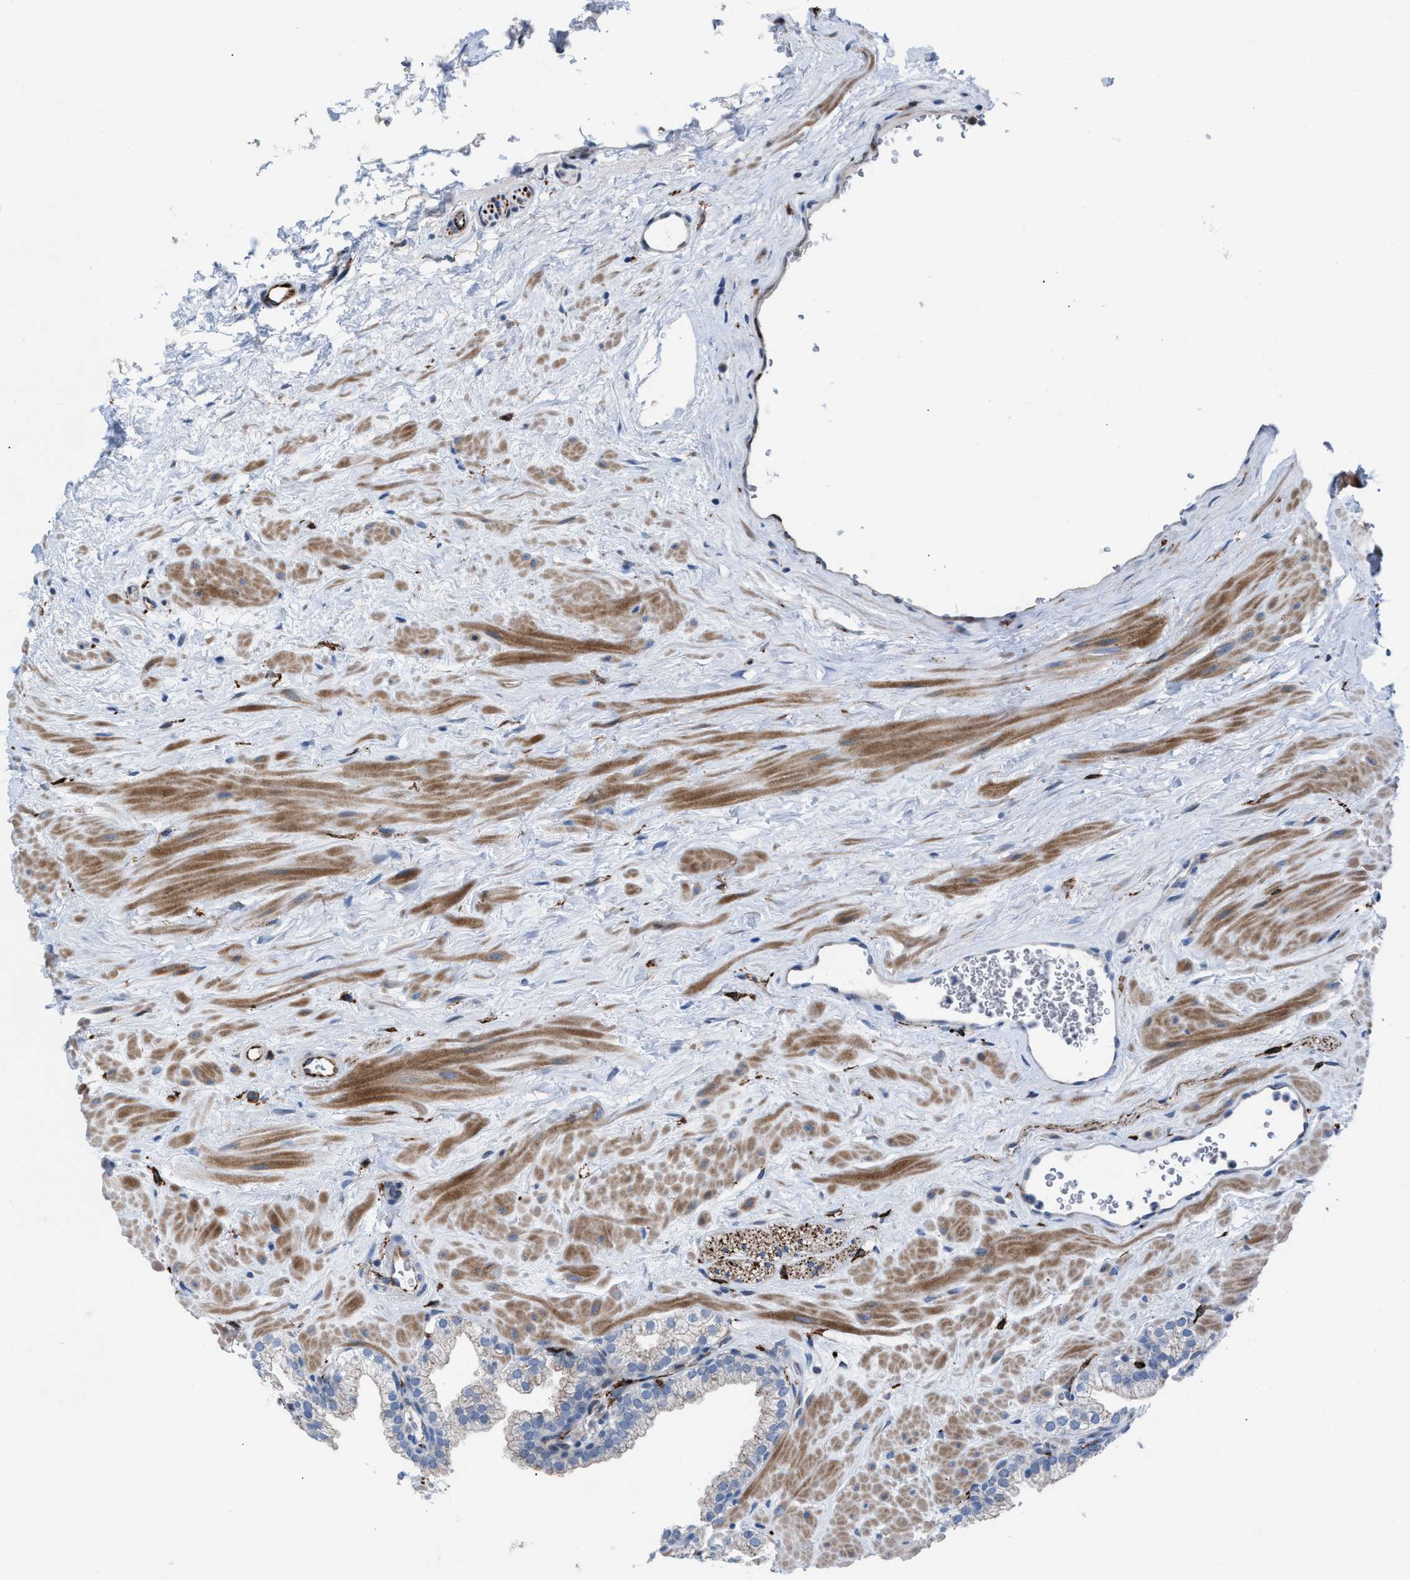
{"staining": {"intensity": "moderate", "quantity": "<25%", "location": "cytoplasmic/membranous"}, "tissue": "prostate", "cell_type": "Glandular cells", "image_type": "normal", "snomed": [{"axis": "morphology", "description": "Normal tissue, NOS"}, {"axis": "morphology", "description": "Urothelial carcinoma, Low grade"}, {"axis": "topography", "description": "Urinary bladder"}, {"axis": "topography", "description": "Prostate"}], "caption": "Approximately <25% of glandular cells in benign prostate display moderate cytoplasmic/membranous protein expression as visualized by brown immunohistochemical staining.", "gene": "SLC47A1", "patient": {"sex": "male", "age": 60}}